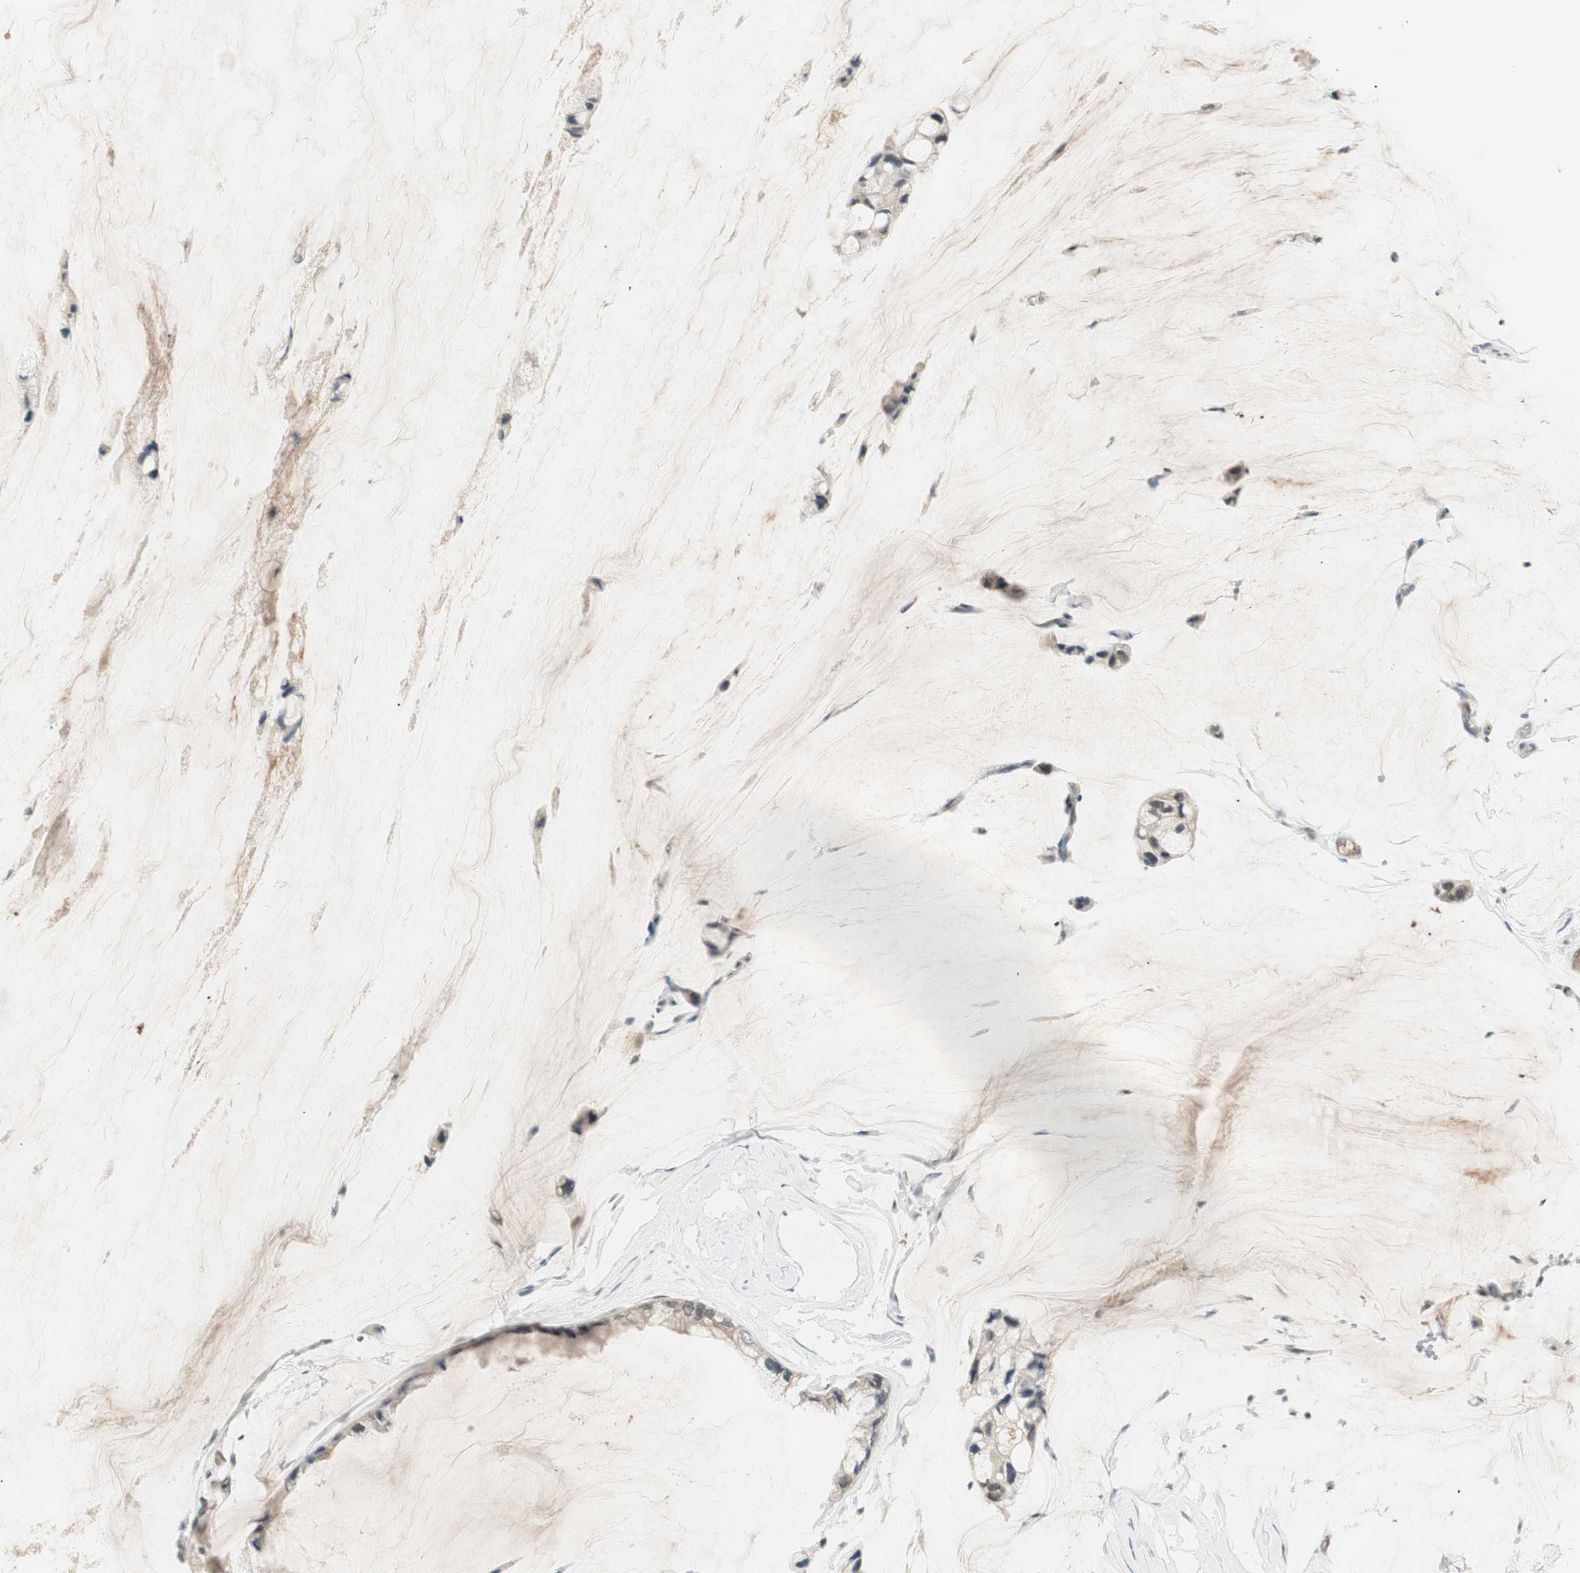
{"staining": {"intensity": "moderate", "quantity": "<25%", "location": "nuclear"}, "tissue": "ovarian cancer", "cell_type": "Tumor cells", "image_type": "cancer", "snomed": [{"axis": "morphology", "description": "Cystadenocarcinoma, mucinous, NOS"}, {"axis": "topography", "description": "Ovary"}], "caption": "Brown immunohistochemical staining in human mucinous cystadenocarcinoma (ovarian) demonstrates moderate nuclear positivity in approximately <25% of tumor cells.", "gene": "RNGTT", "patient": {"sex": "female", "age": 39}}